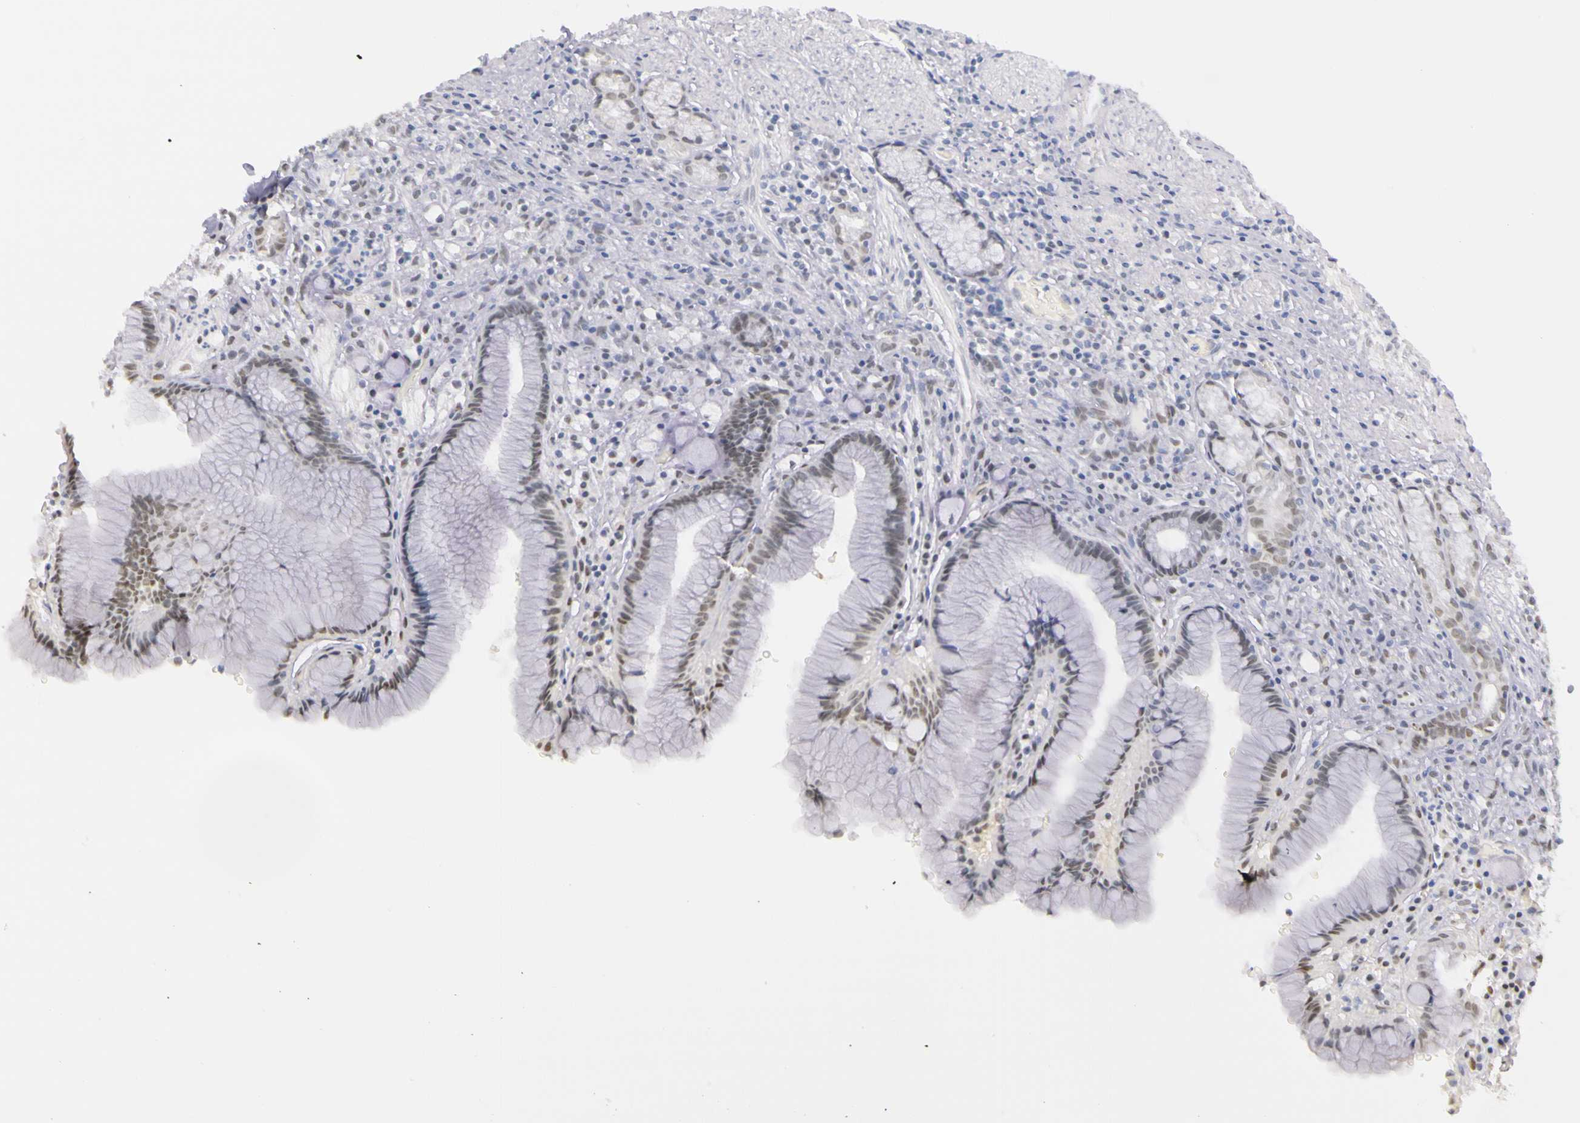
{"staining": {"intensity": "weak", "quantity": "25%-75%", "location": "nuclear"}, "tissue": "stomach", "cell_type": "Glandular cells", "image_type": "normal", "snomed": [{"axis": "morphology", "description": "Normal tissue, NOS"}, {"axis": "topography", "description": "Stomach, lower"}], "caption": "Protein expression analysis of normal stomach reveals weak nuclear positivity in approximately 25%-75% of glandular cells.", "gene": "WDR13", "patient": {"sex": "male", "age": 56}}